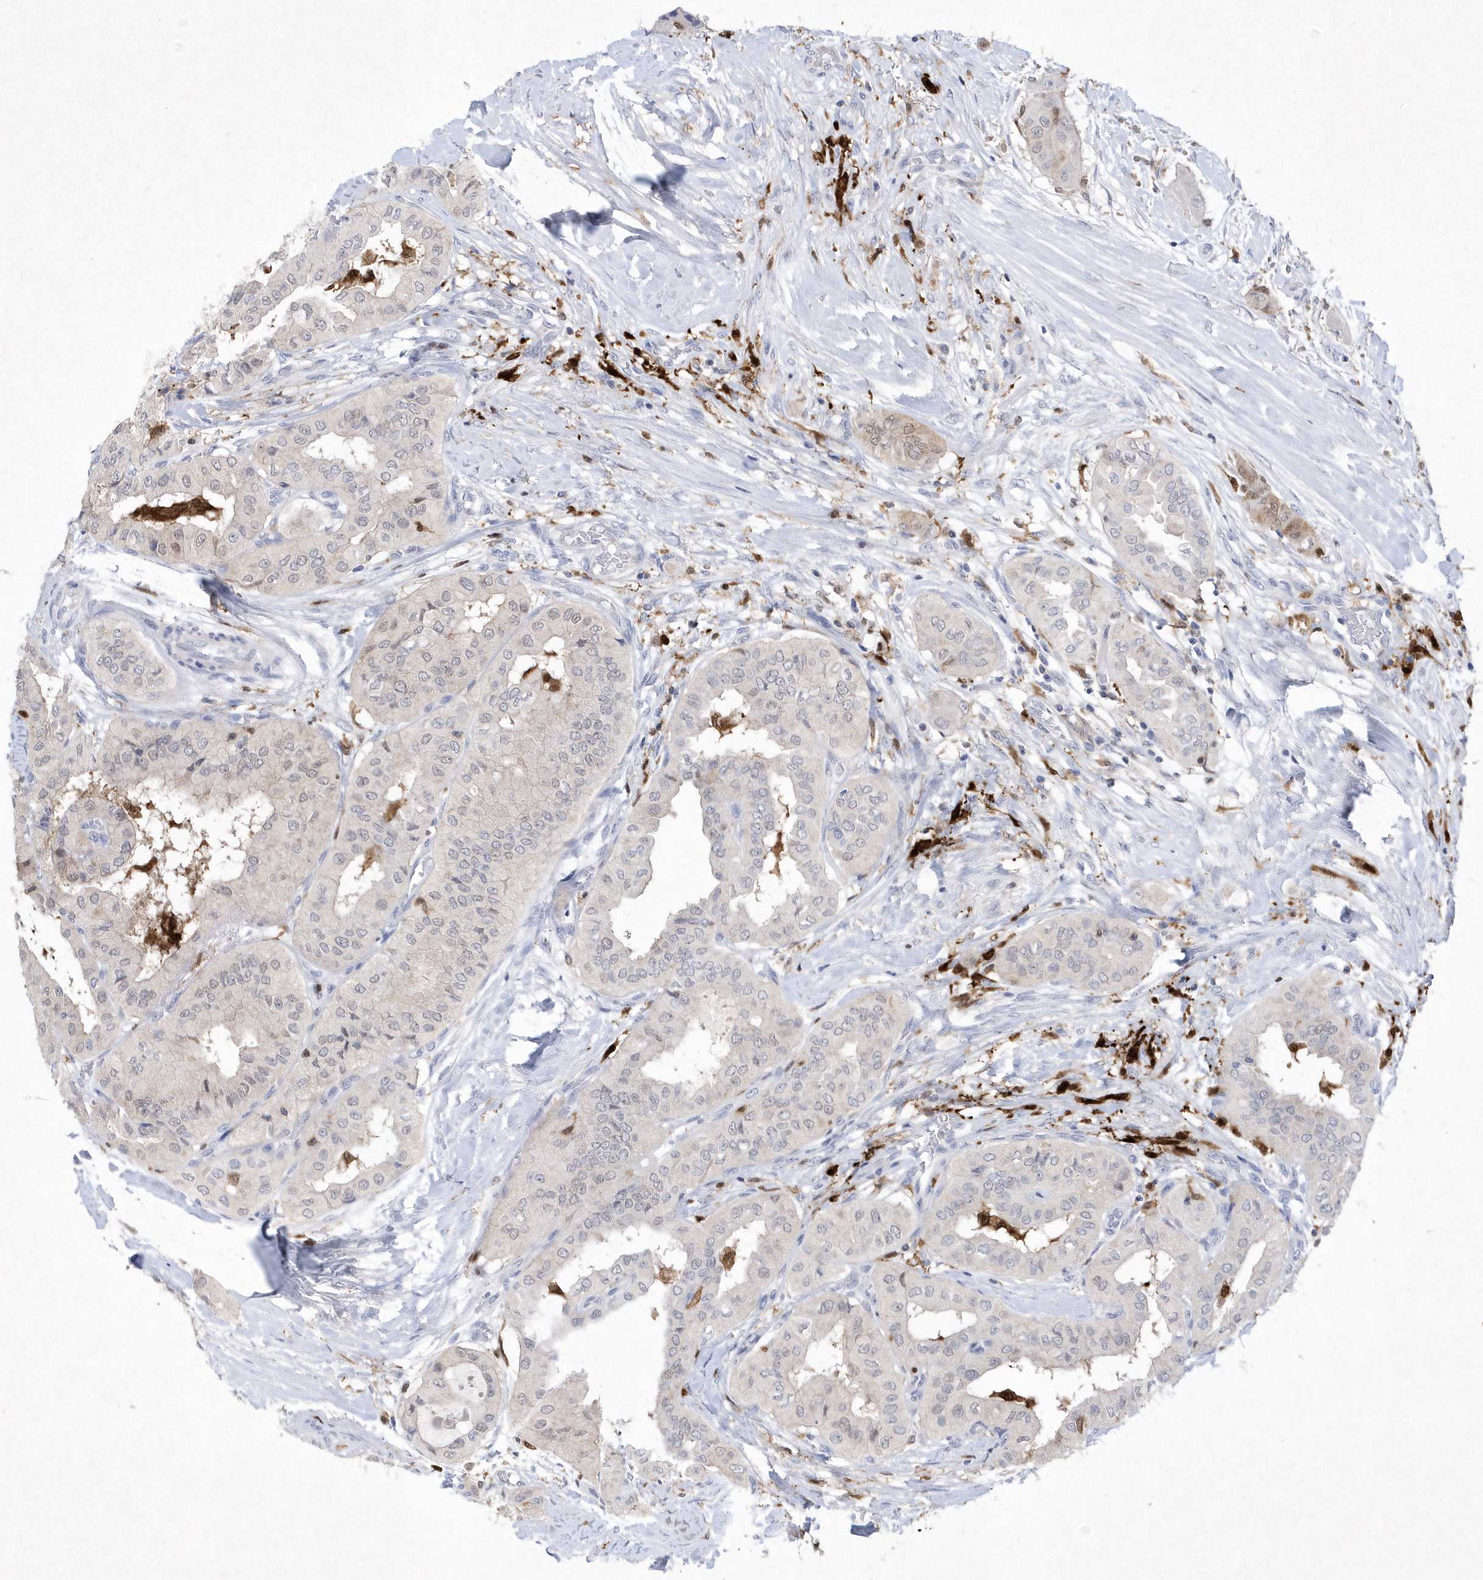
{"staining": {"intensity": "negative", "quantity": "none", "location": "none"}, "tissue": "thyroid cancer", "cell_type": "Tumor cells", "image_type": "cancer", "snomed": [{"axis": "morphology", "description": "Papillary adenocarcinoma, NOS"}, {"axis": "topography", "description": "Thyroid gland"}], "caption": "High power microscopy photomicrograph of an IHC photomicrograph of papillary adenocarcinoma (thyroid), revealing no significant staining in tumor cells. (IHC, brightfield microscopy, high magnification).", "gene": "BHLHA15", "patient": {"sex": "female", "age": 59}}